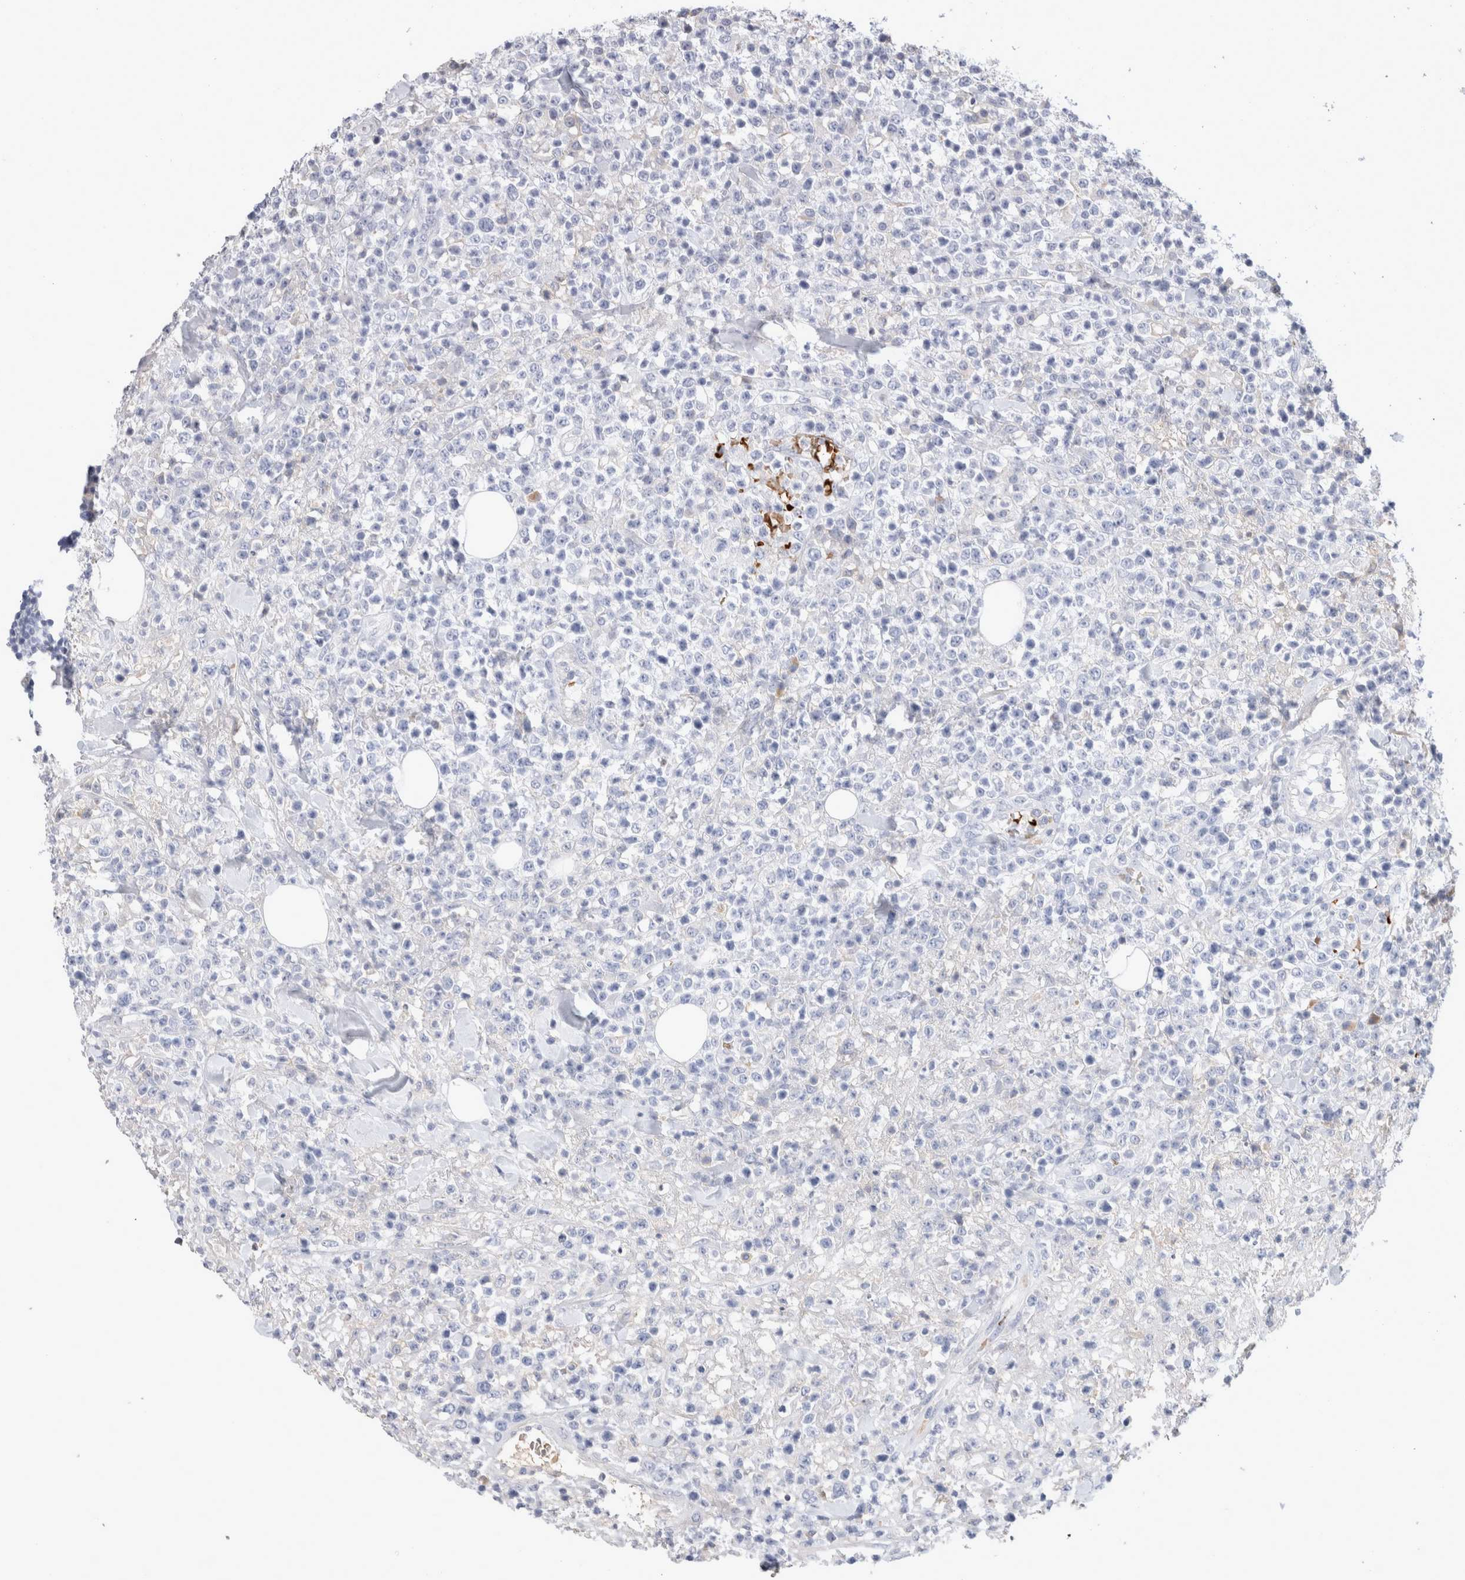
{"staining": {"intensity": "negative", "quantity": "none", "location": "none"}, "tissue": "lymphoma", "cell_type": "Tumor cells", "image_type": "cancer", "snomed": [{"axis": "morphology", "description": "Malignant lymphoma, non-Hodgkin's type, High grade"}, {"axis": "topography", "description": "Colon"}], "caption": "Malignant lymphoma, non-Hodgkin's type (high-grade) stained for a protein using immunohistochemistry reveals no expression tumor cells.", "gene": "CA1", "patient": {"sex": "female", "age": 53}}